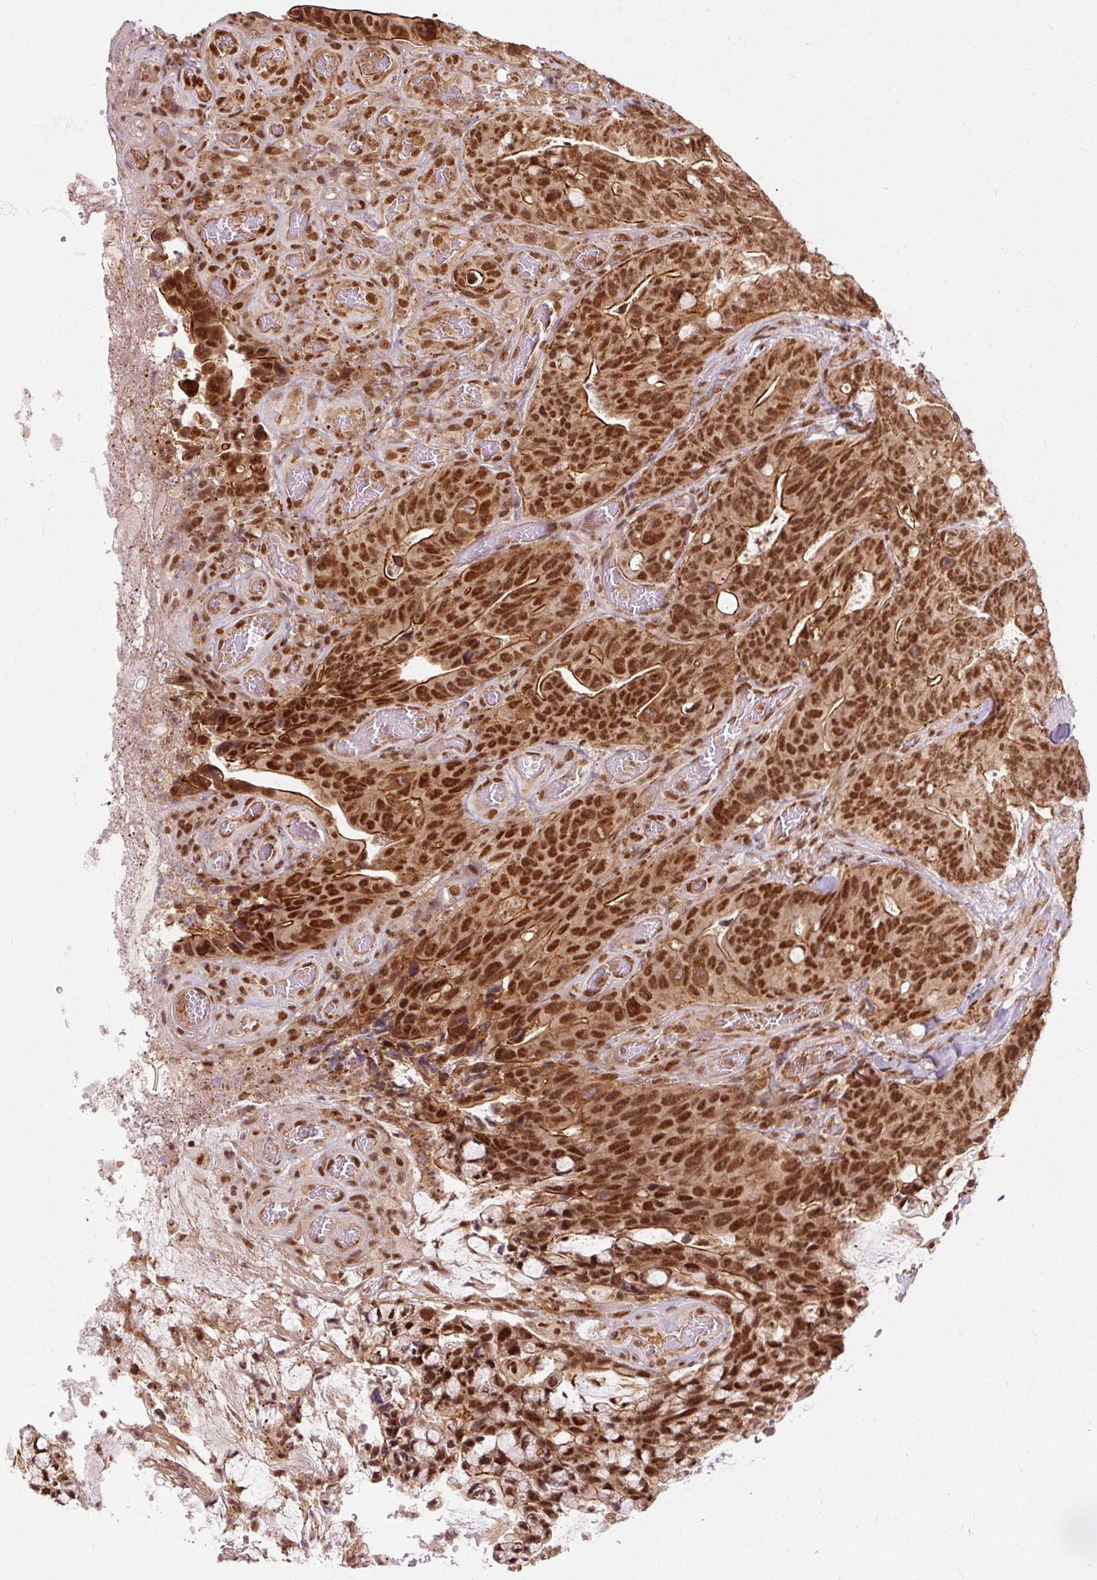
{"staining": {"intensity": "strong", "quantity": ">75%", "location": "cytoplasmic/membranous,nuclear"}, "tissue": "colorectal cancer", "cell_type": "Tumor cells", "image_type": "cancer", "snomed": [{"axis": "morphology", "description": "Adenocarcinoma, NOS"}, {"axis": "topography", "description": "Colon"}], "caption": "Immunohistochemistry (DAB (3,3'-diaminobenzidine)) staining of human colorectal adenocarcinoma demonstrates strong cytoplasmic/membranous and nuclear protein positivity in approximately >75% of tumor cells.", "gene": "CSTF1", "patient": {"sex": "female", "age": 82}}